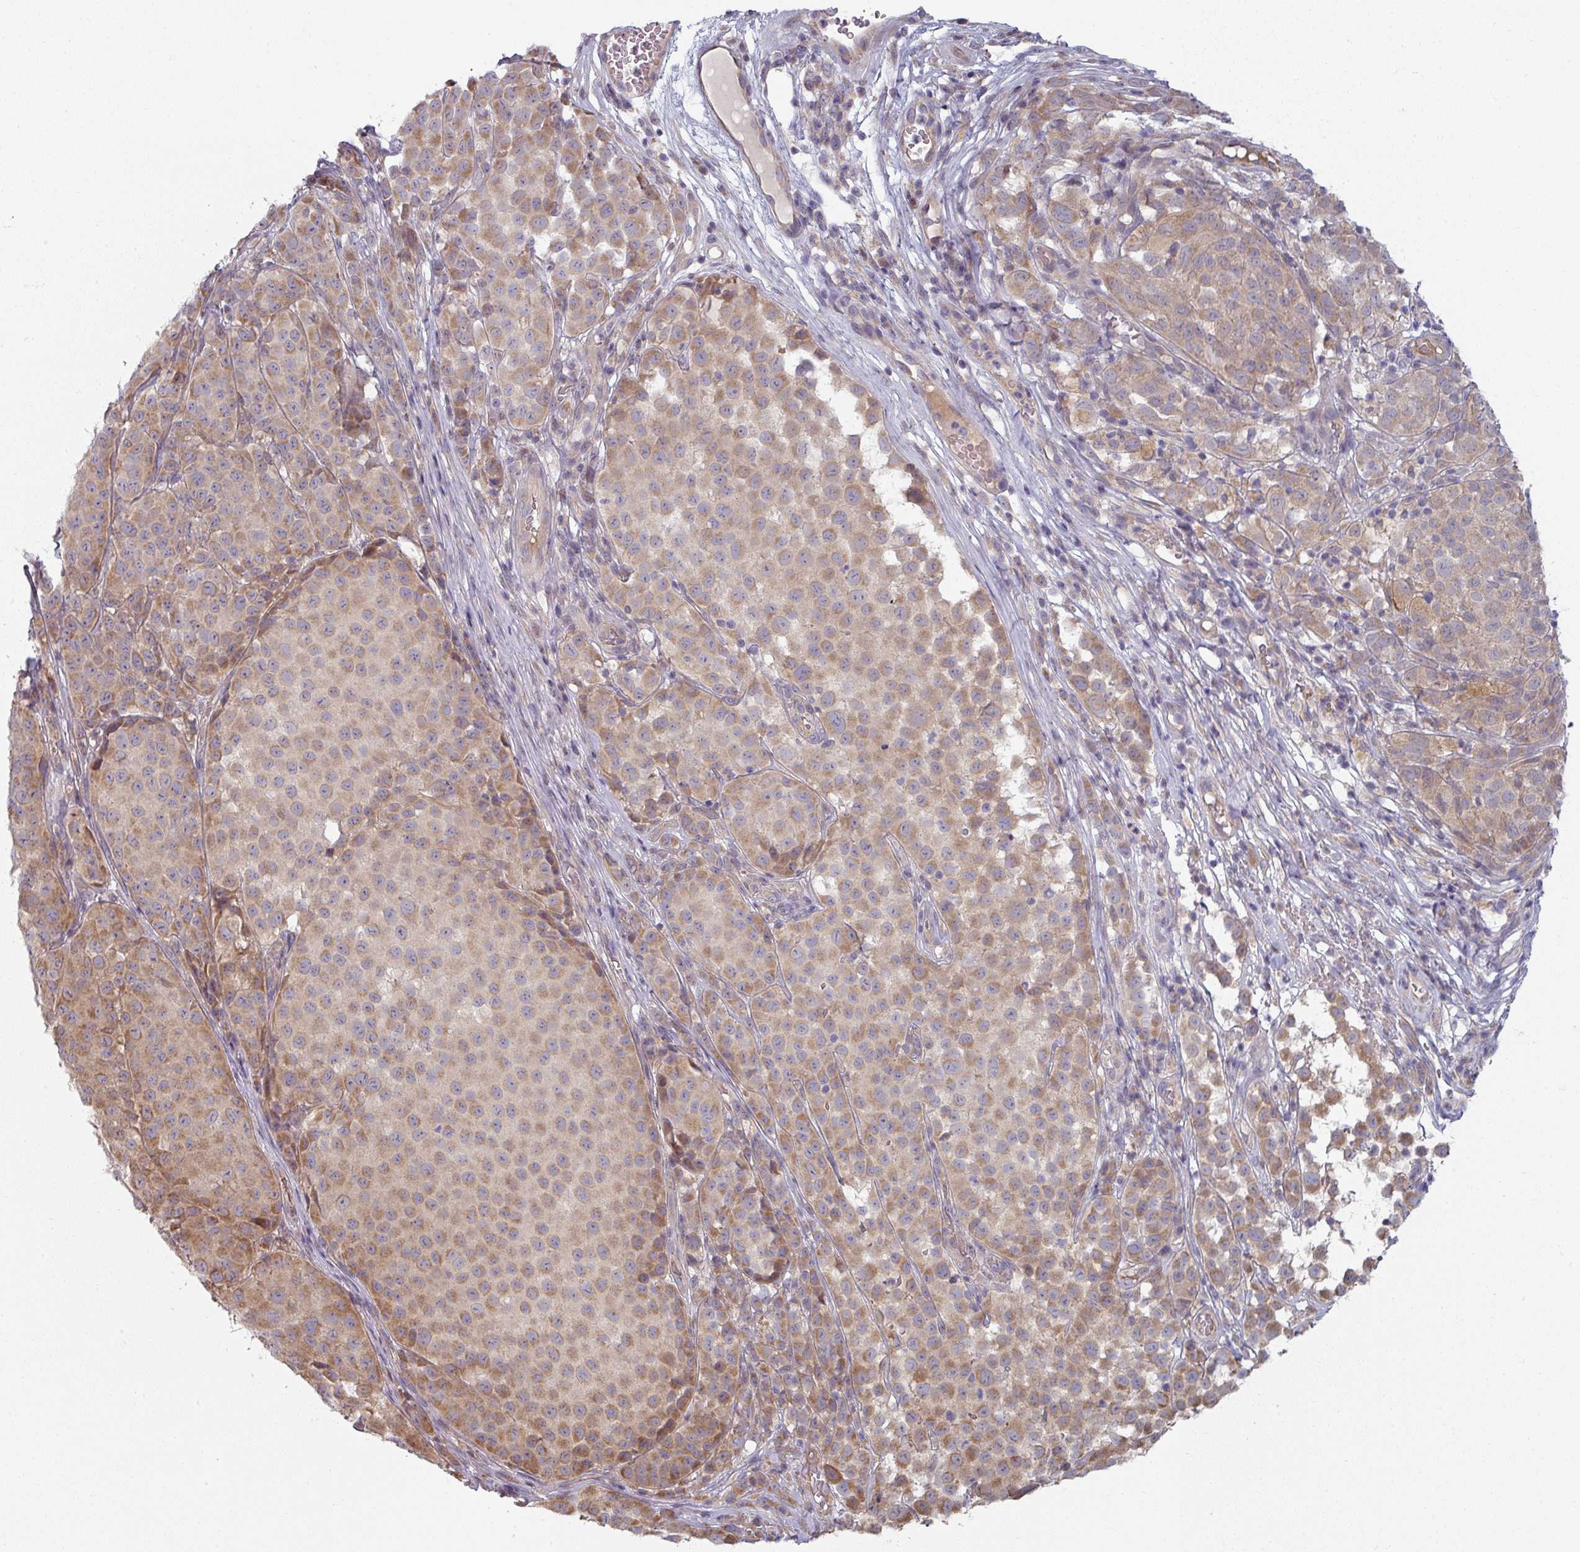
{"staining": {"intensity": "moderate", "quantity": ">75%", "location": "cytoplasmic/membranous"}, "tissue": "melanoma", "cell_type": "Tumor cells", "image_type": "cancer", "snomed": [{"axis": "morphology", "description": "Malignant melanoma, NOS"}, {"axis": "topography", "description": "Skin"}], "caption": "Moderate cytoplasmic/membranous staining for a protein is appreciated in about >75% of tumor cells of malignant melanoma using IHC.", "gene": "PLEKHJ1", "patient": {"sex": "male", "age": 64}}